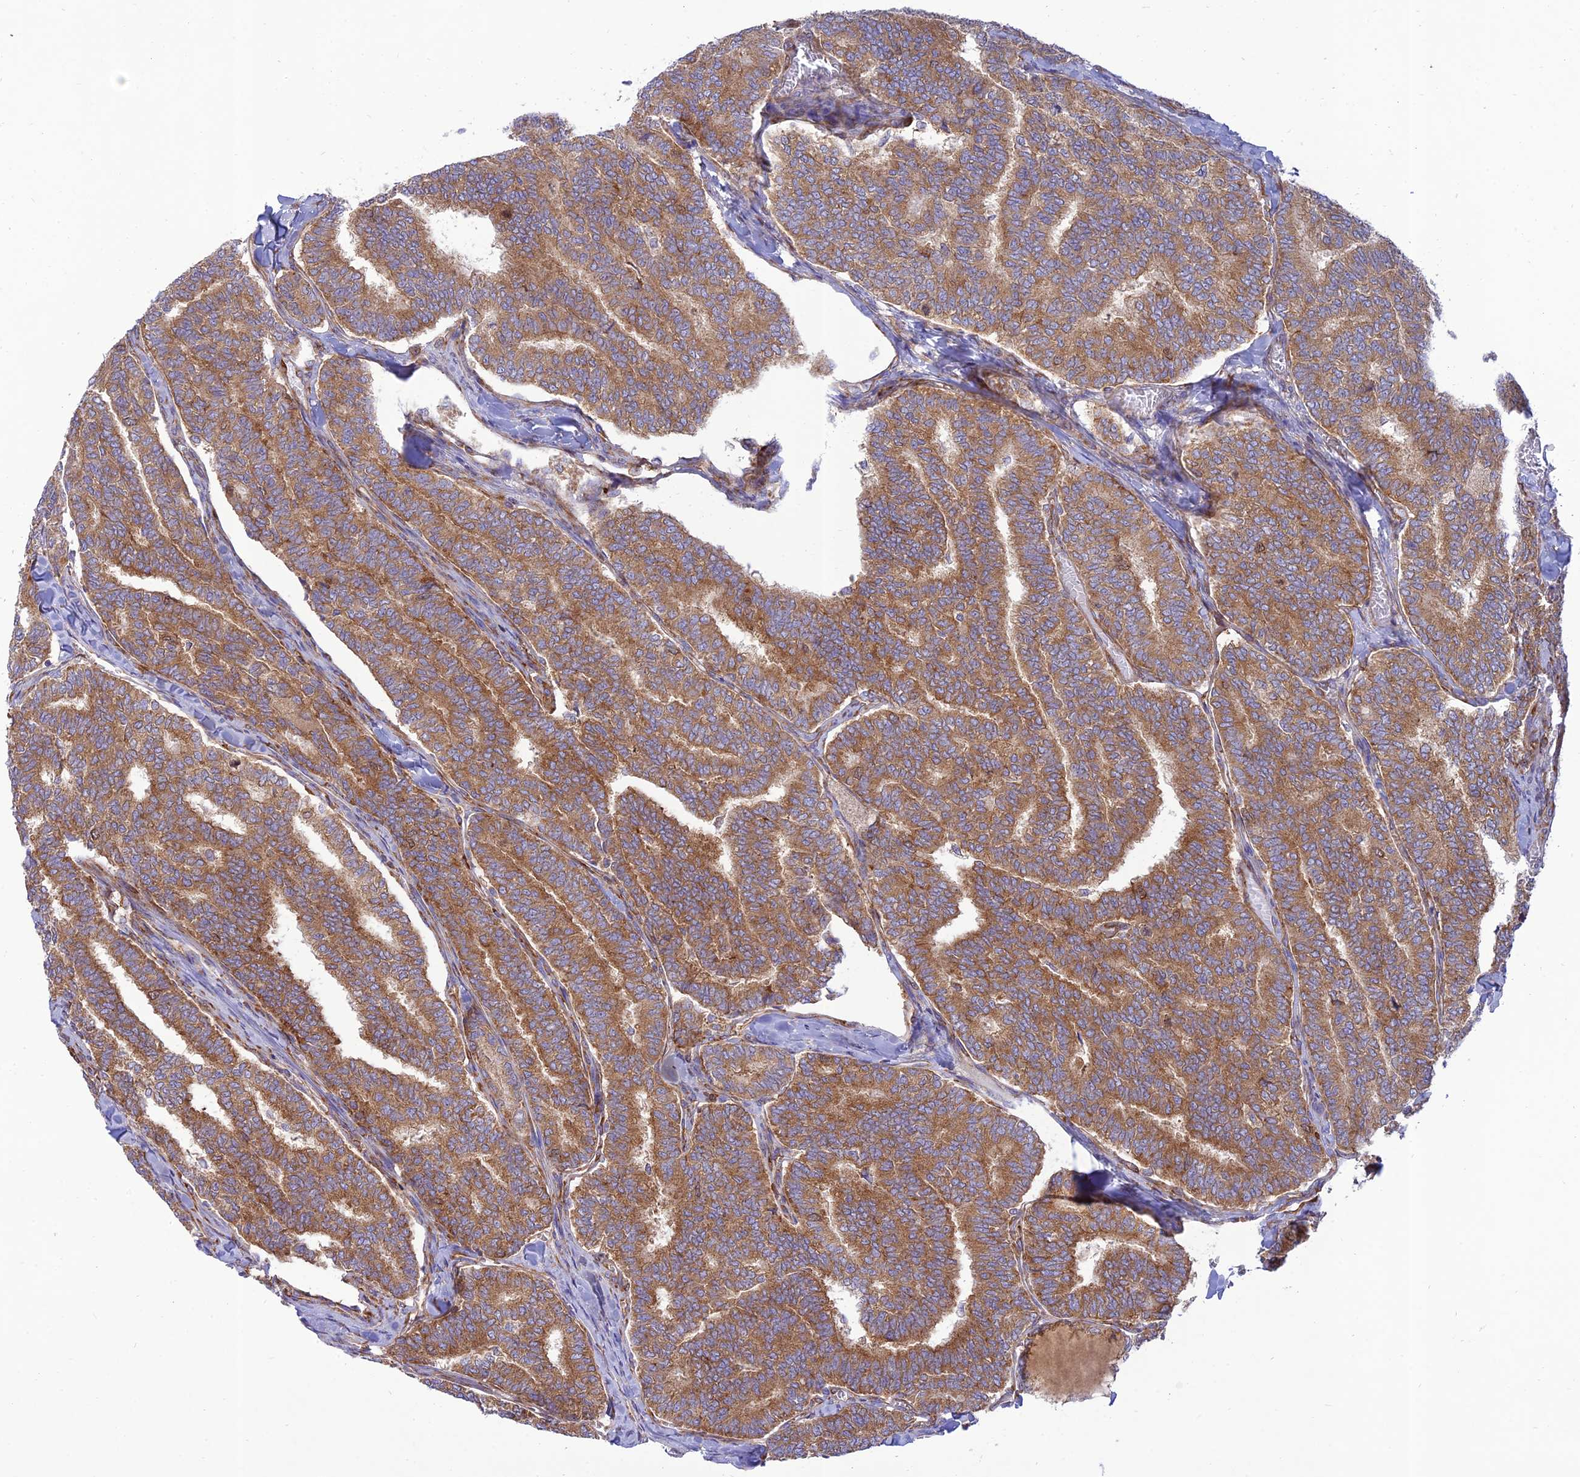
{"staining": {"intensity": "moderate", "quantity": ">75%", "location": "cytoplasmic/membranous"}, "tissue": "thyroid cancer", "cell_type": "Tumor cells", "image_type": "cancer", "snomed": [{"axis": "morphology", "description": "Papillary adenocarcinoma, NOS"}, {"axis": "topography", "description": "Thyroid gland"}], "caption": "Immunohistochemical staining of thyroid cancer (papillary adenocarcinoma) exhibits medium levels of moderate cytoplasmic/membranous staining in about >75% of tumor cells. Using DAB (3,3'-diaminobenzidine) (brown) and hematoxylin (blue) stains, captured at high magnification using brightfield microscopy.", "gene": "PIMREG", "patient": {"sex": "female", "age": 35}}